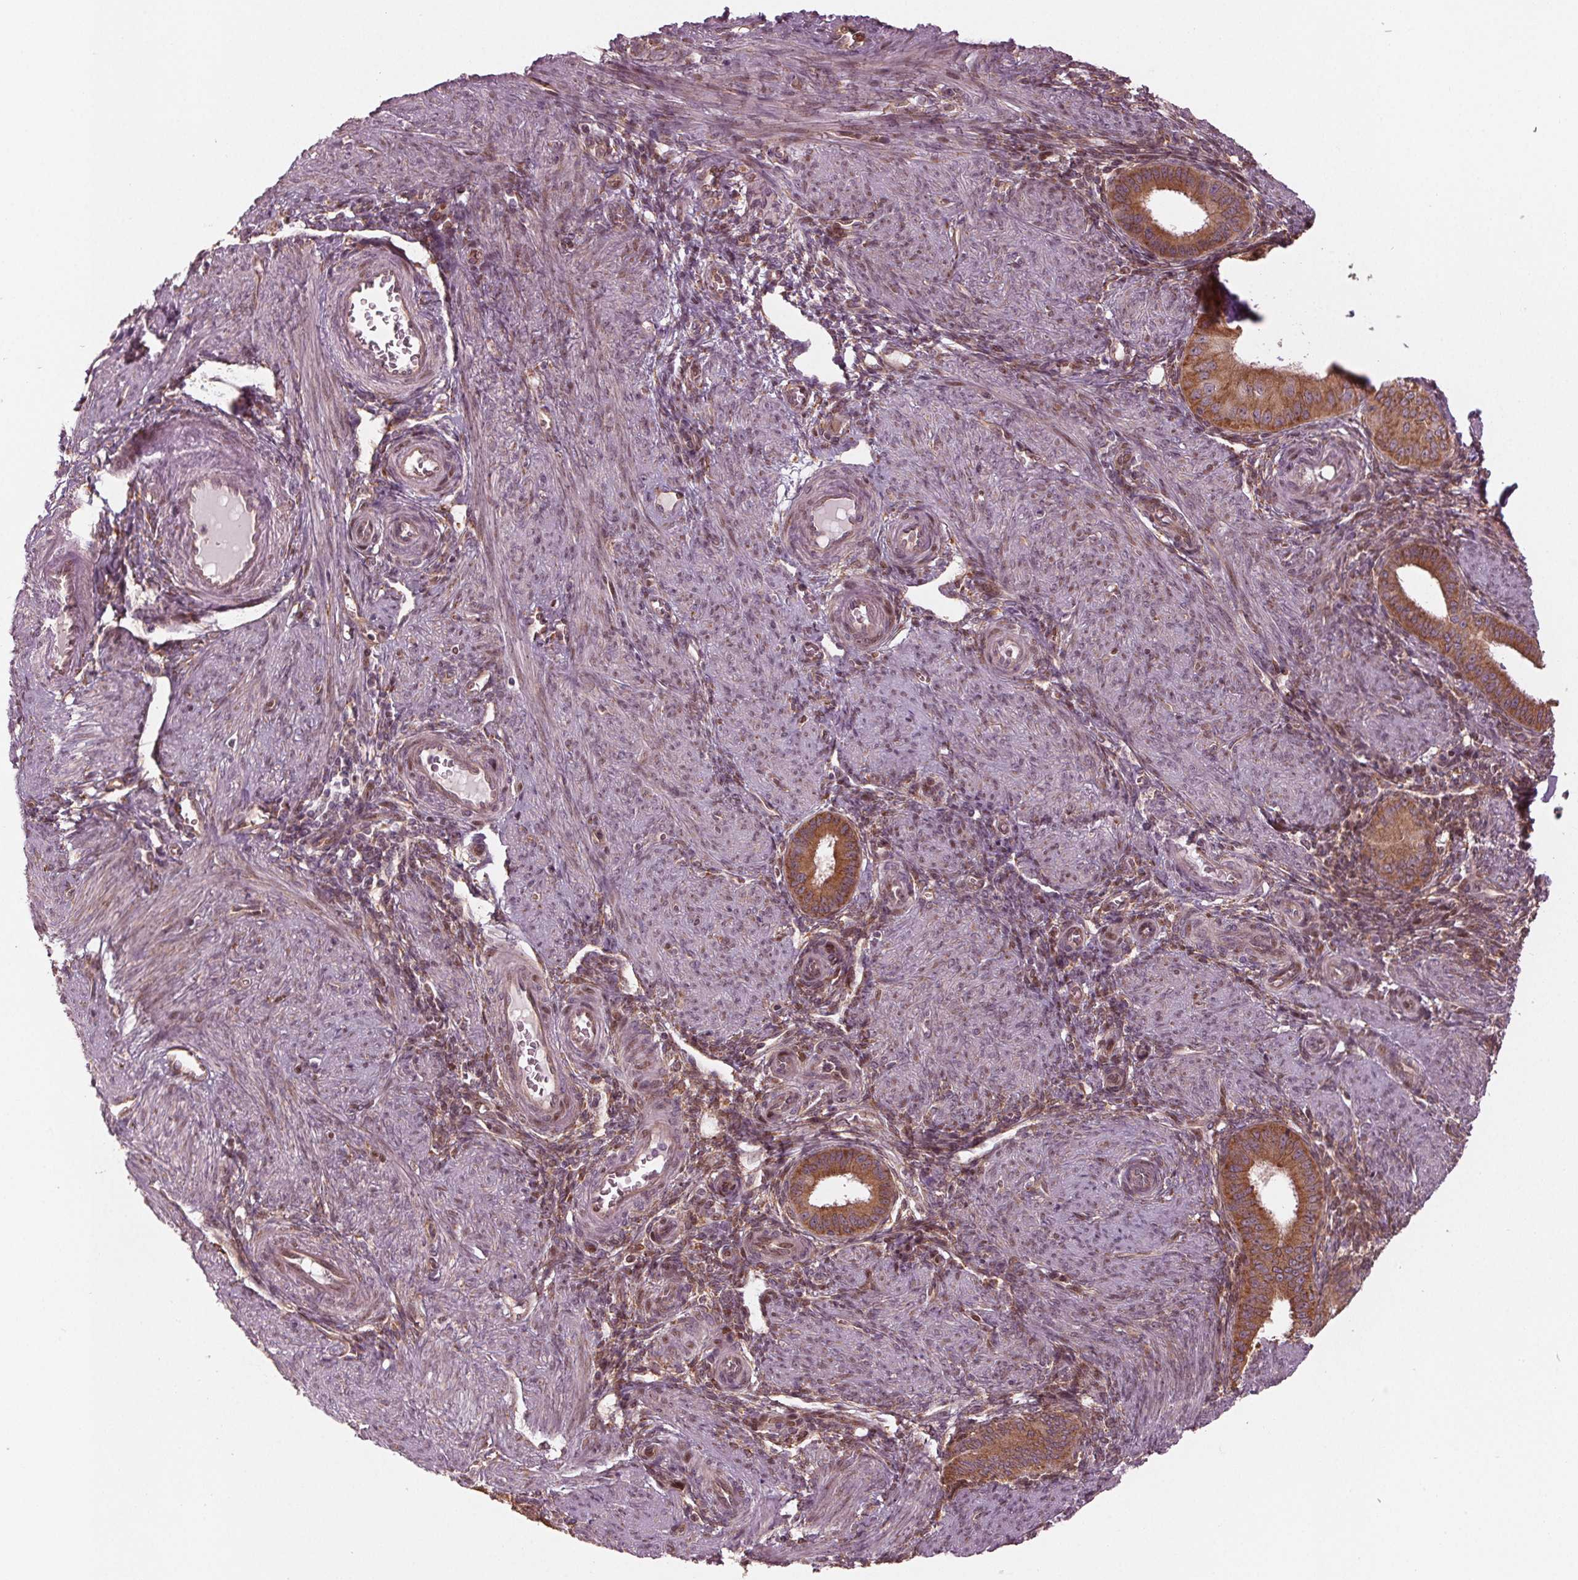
{"staining": {"intensity": "weak", "quantity": "<25%", "location": "cytoplasmic/membranous"}, "tissue": "endometrium", "cell_type": "Cells in endometrial stroma", "image_type": "normal", "snomed": [{"axis": "morphology", "description": "Normal tissue, NOS"}, {"axis": "topography", "description": "Endometrium"}], "caption": "Photomicrograph shows no significant protein staining in cells in endometrial stroma of benign endometrium. (DAB (3,3'-diaminobenzidine) immunohistochemistry, high magnification).", "gene": "CMIP", "patient": {"sex": "female", "age": 39}}